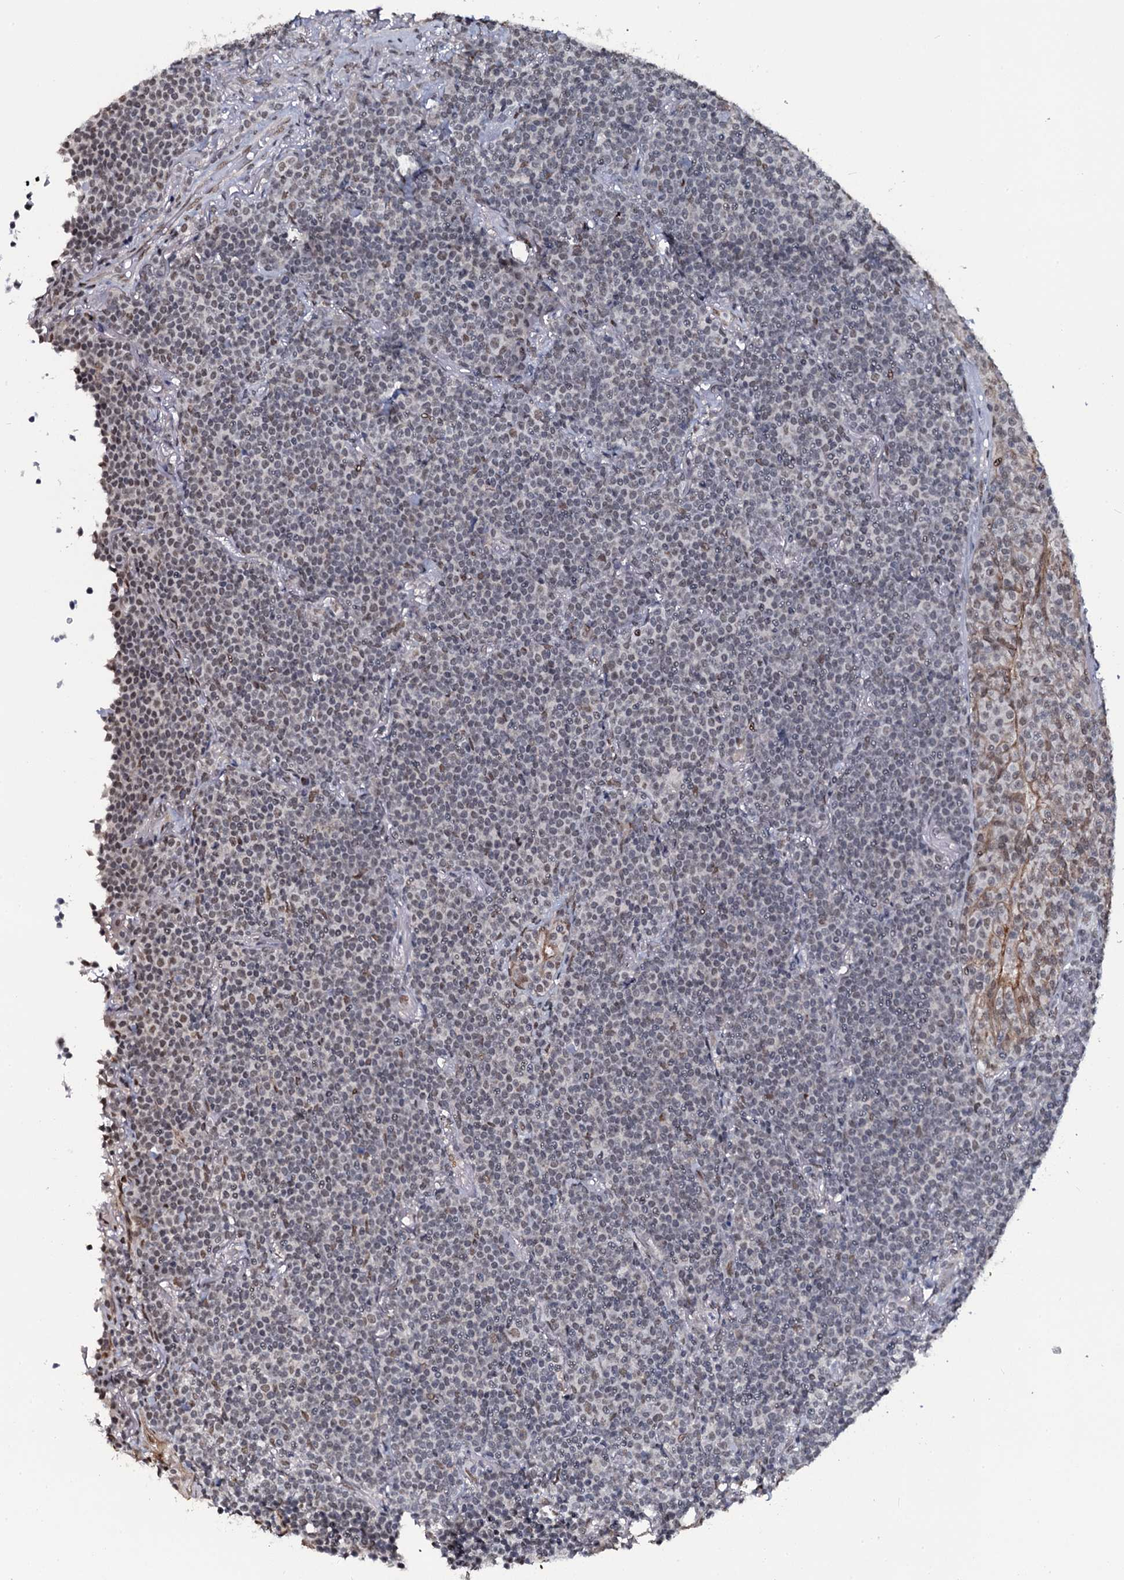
{"staining": {"intensity": "weak", "quantity": "<25%", "location": "nuclear"}, "tissue": "lymphoma", "cell_type": "Tumor cells", "image_type": "cancer", "snomed": [{"axis": "morphology", "description": "Malignant lymphoma, non-Hodgkin's type, Low grade"}, {"axis": "topography", "description": "Lung"}], "caption": "Immunohistochemistry histopathology image of malignant lymphoma, non-Hodgkin's type (low-grade) stained for a protein (brown), which shows no expression in tumor cells.", "gene": "SH2D4B", "patient": {"sex": "female", "age": 71}}